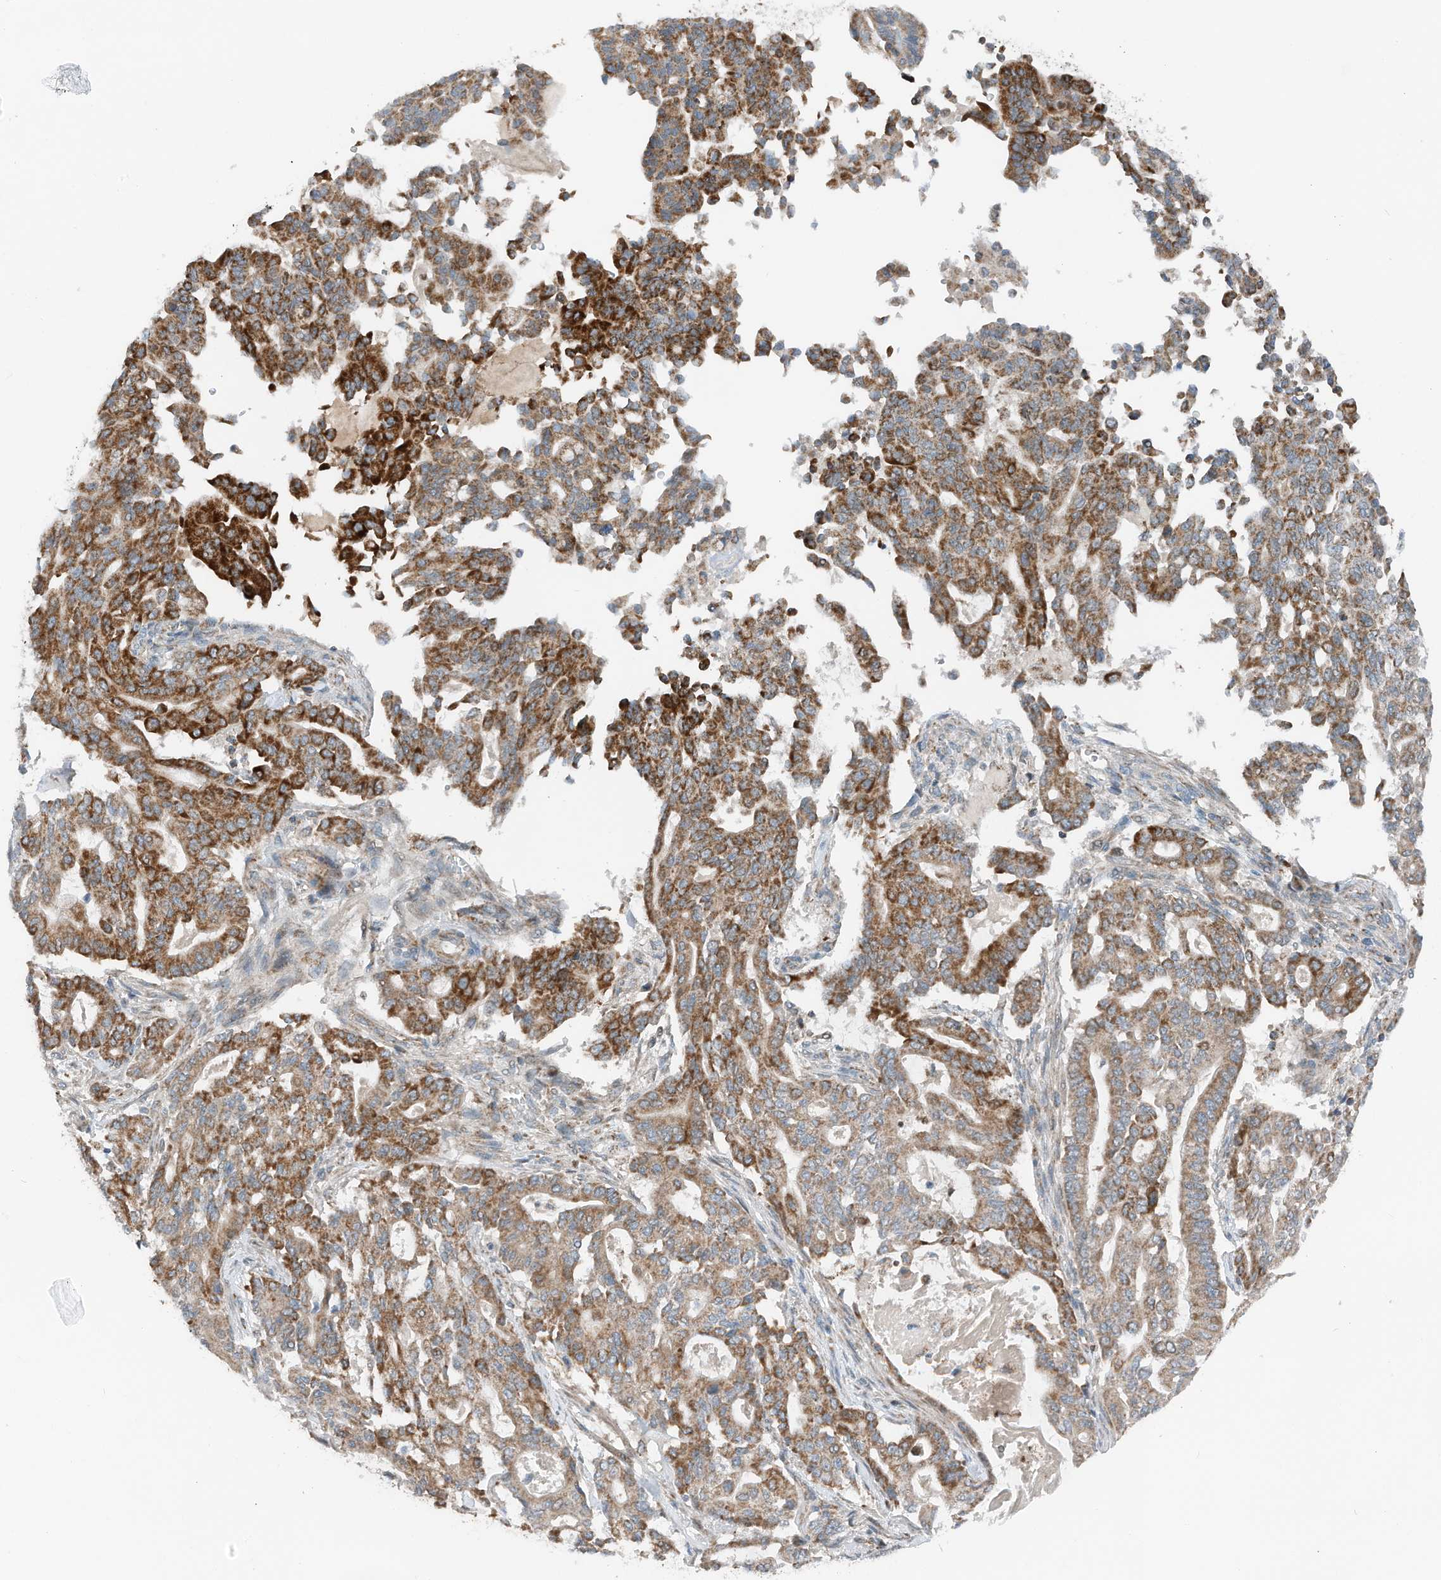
{"staining": {"intensity": "strong", "quantity": ">75%", "location": "cytoplasmic/membranous"}, "tissue": "pancreatic cancer", "cell_type": "Tumor cells", "image_type": "cancer", "snomed": [{"axis": "morphology", "description": "Adenocarcinoma, NOS"}, {"axis": "topography", "description": "Pancreas"}], "caption": "Immunohistochemical staining of human adenocarcinoma (pancreatic) demonstrates high levels of strong cytoplasmic/membranous staining in approximately >75% of tumor cells.", "gene": "RMND1", "patient": {"sex": "male", "age": 63}}